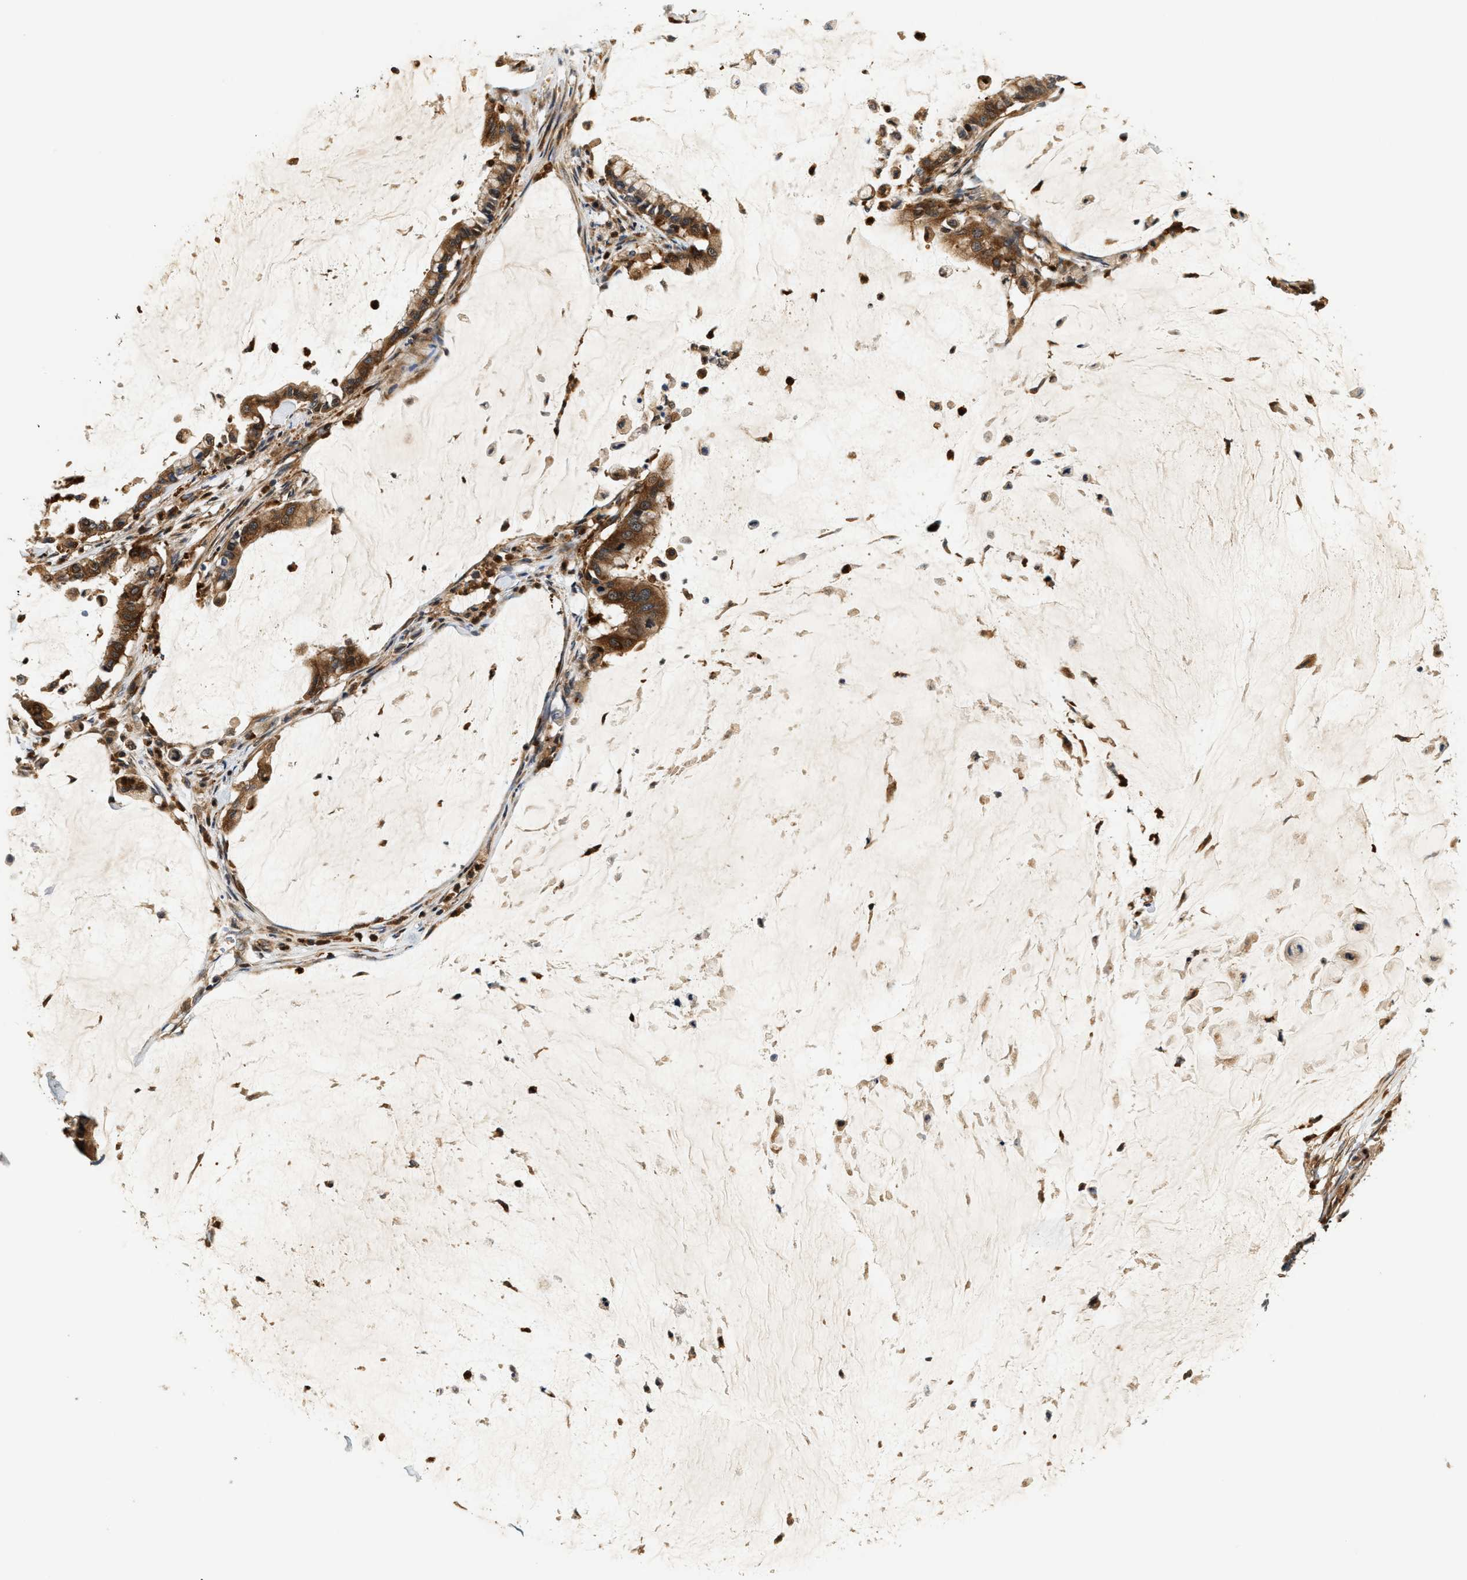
{"staining": {"intensity": "strong", "quantity": ">75%", "location": "cytoplasmic/membranous"}, "tissue": "pancreatic cancer", "cell_type": "Tumor cells", "image_type": "cancer", "snomed": [{"axis": "morphology", "description": "Adenocarcinoma, NOS"}, {"axis": "topography", "description": "Pancreas"}], "caption": "A high amount of strong cytoplasmic/membranous staining is appreciated in approximately >75% of tumor cells in pancreatic cancer tissue.", "gene": "SAMD9", "patient": {"sex": "male", "age": 41}}